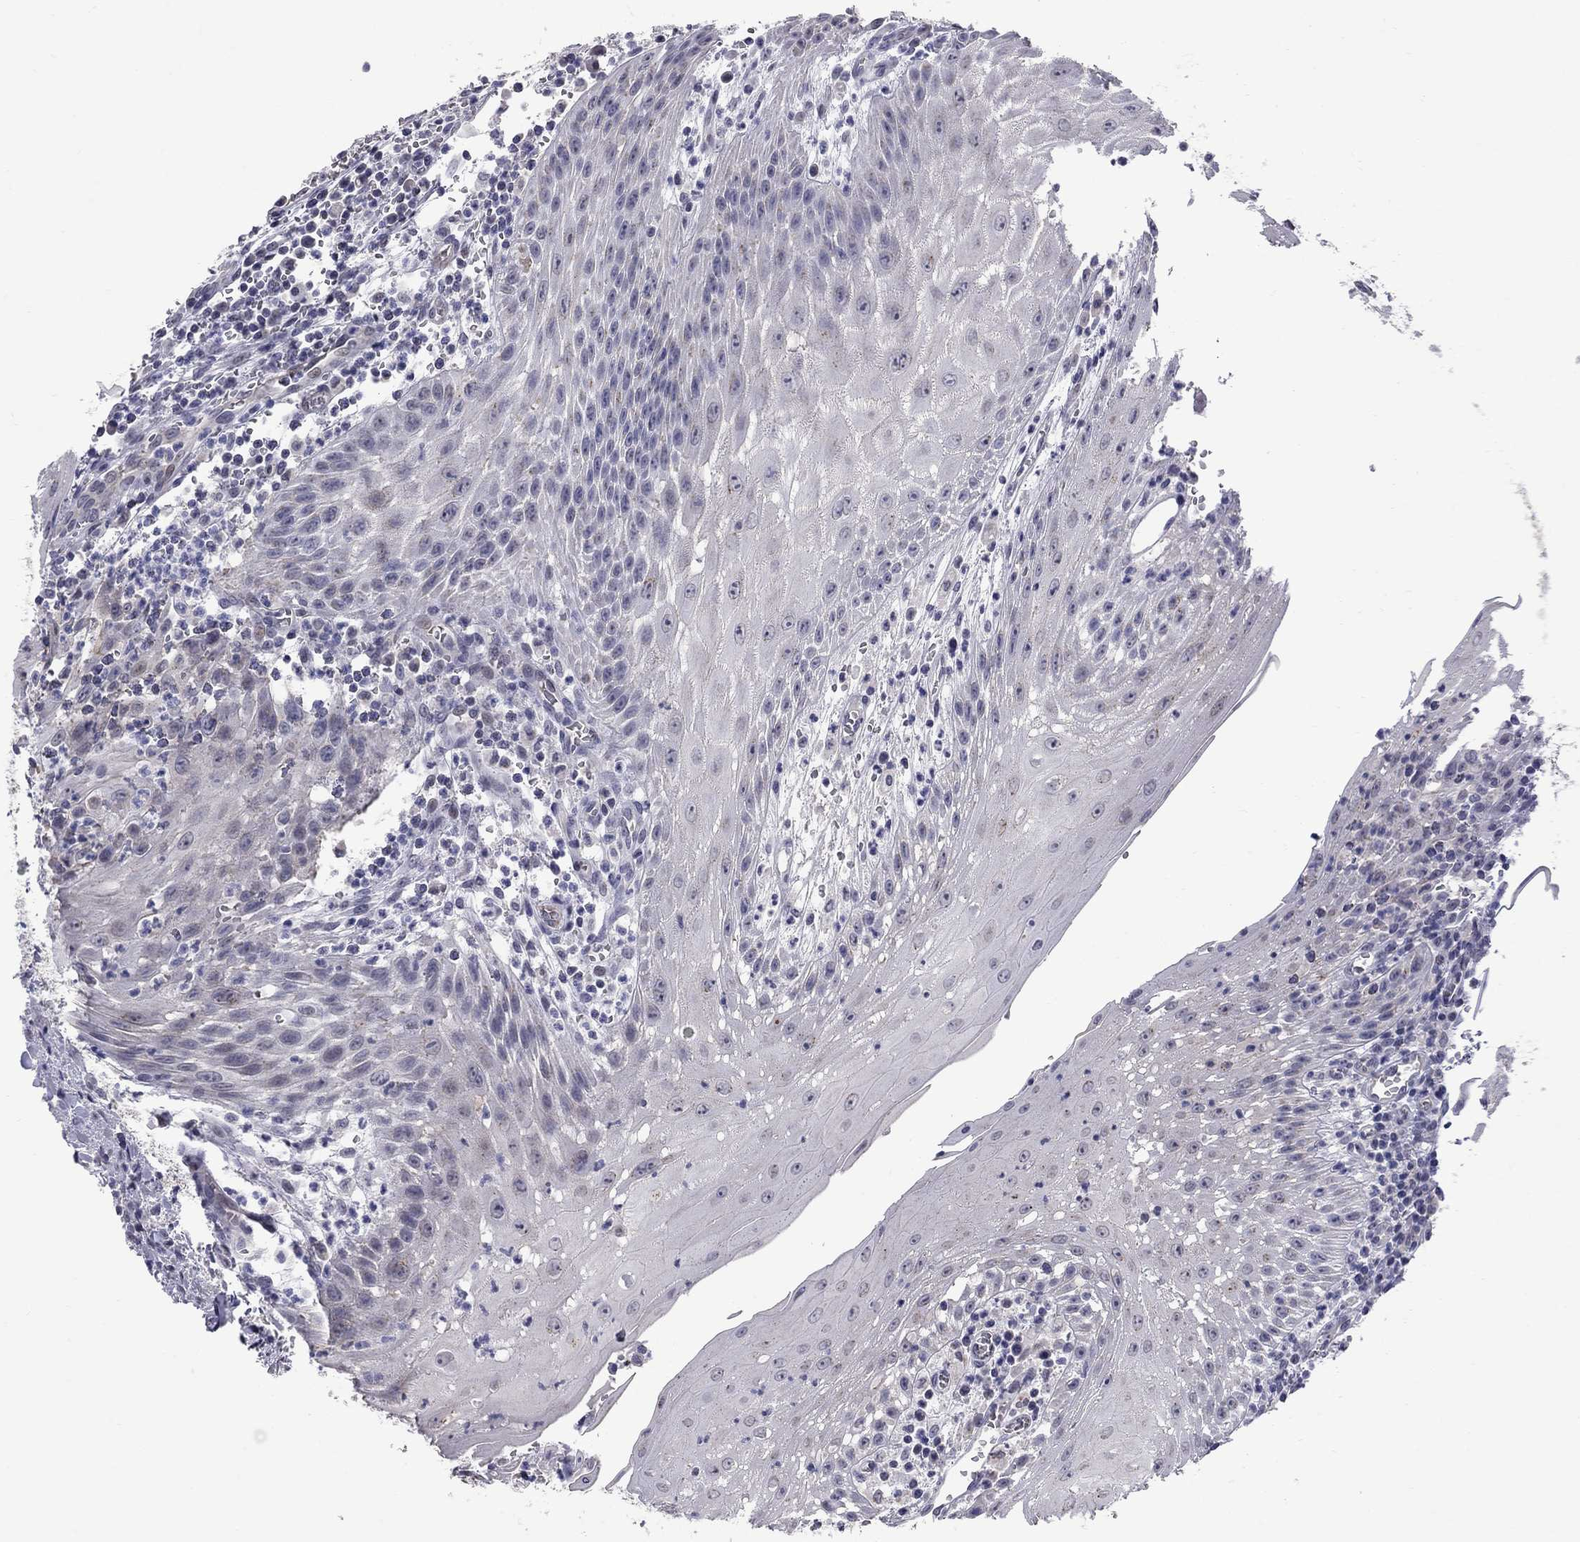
{"staining": {"intensity": "negative", "quantity": "none", "location": "none"}, "tissue": "head and neck cancer", "cell_type": "Tumor cells", "image_type": "cancer", "snomed": [{"axis": "morphology", "description": "Squamous cell carcinoma, NOS"}, {"axis": "topography", "description": "Oral tissue"}, {"axis": "topography", "description": "Head-Neck"}], "caption": "Immunohistochemistry (IHC) of squamous cell carcinoma (head and neck) exhibits no positivity in tumor cells. The staining was performed using DAB (3,3'-diaminobenzidine) to visualize the protein expression in brown, while the nuclei were stained in blue with hematoxylin (Magnification: 20x).", "gene": "HTR4", "patient": {"sex": "male", "age": 58}}